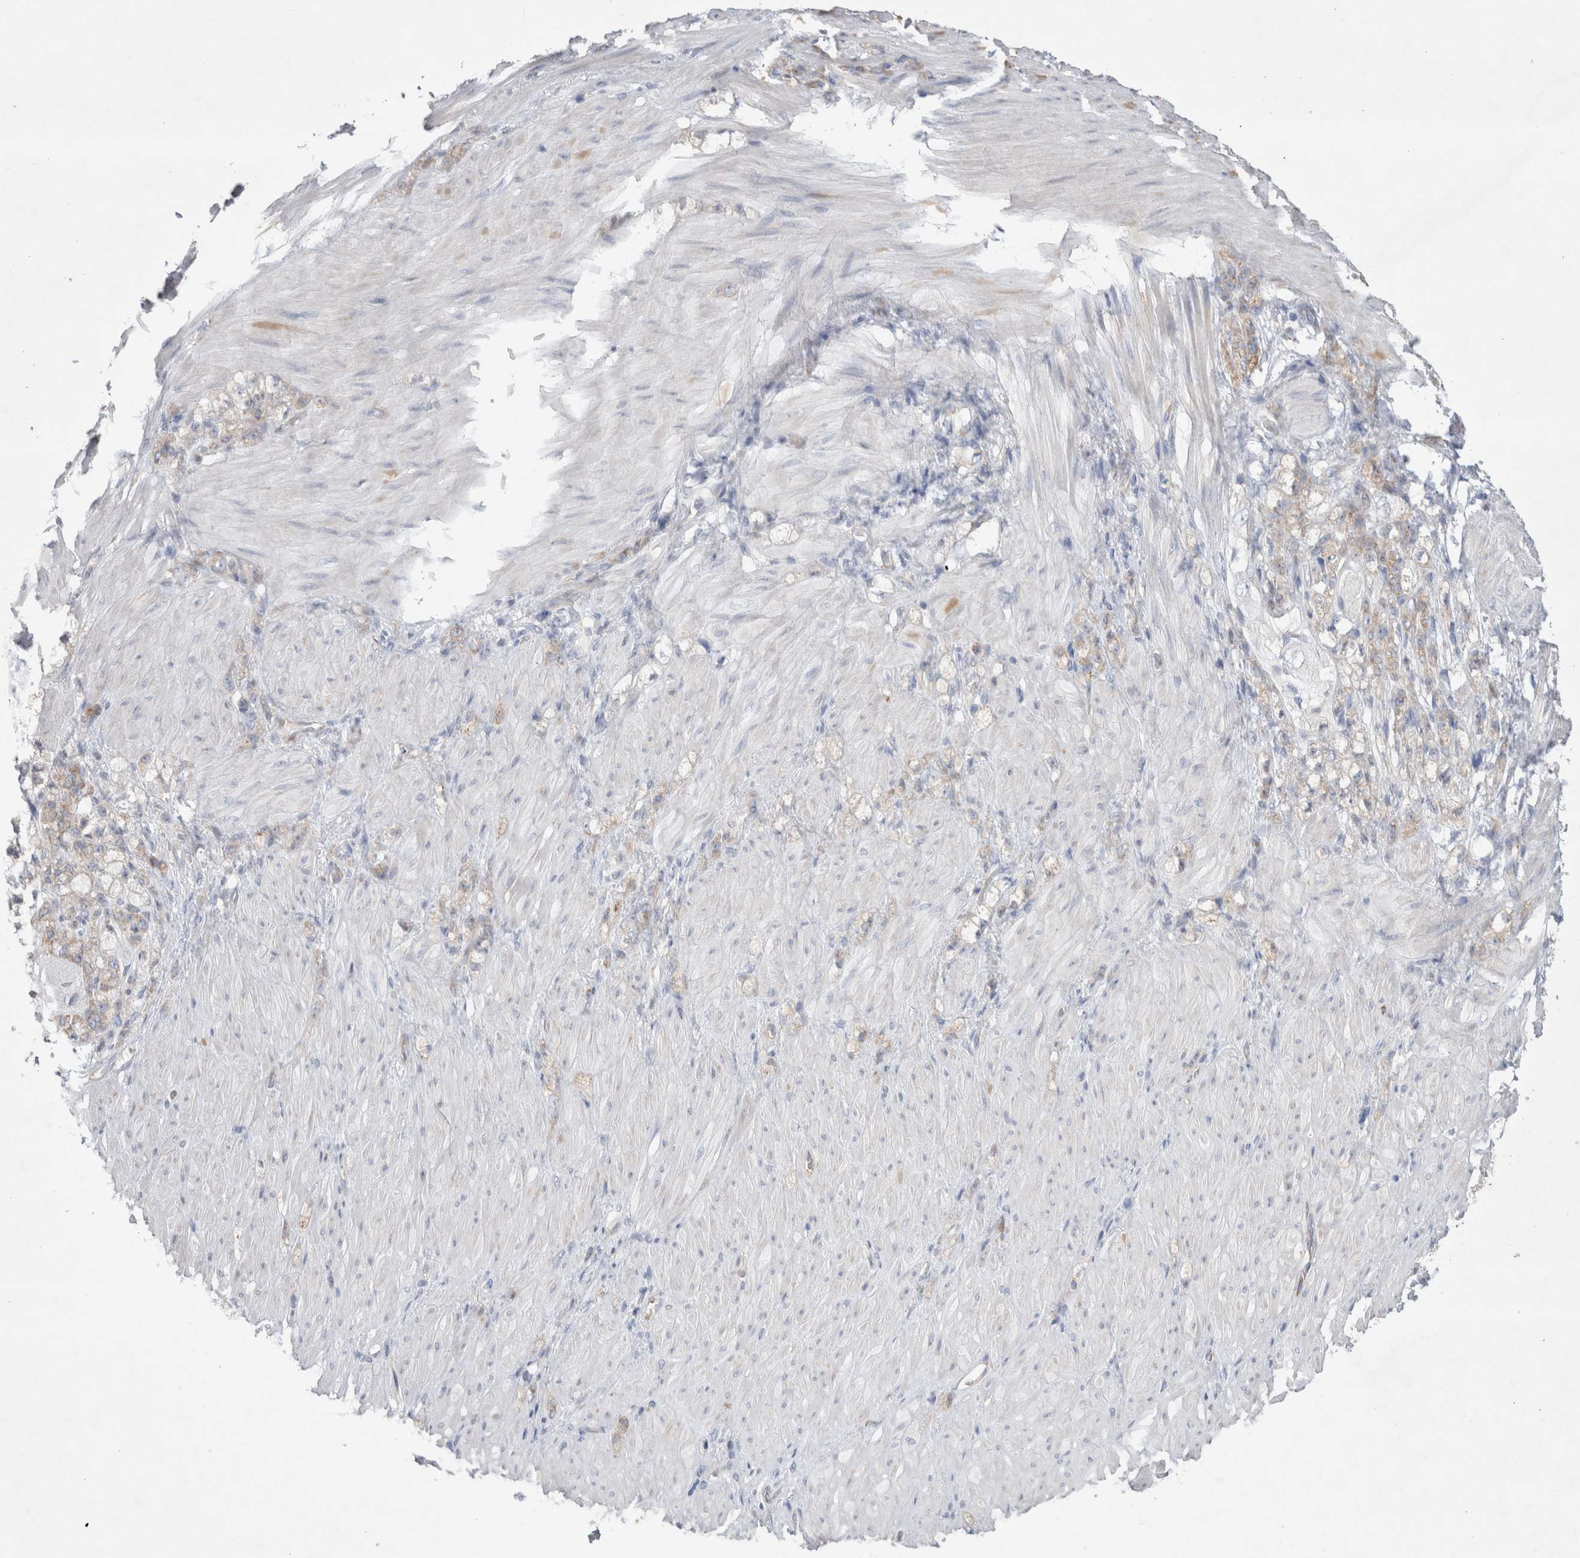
{"staining": {"intensity": "weak", "quantity": "25%-75%", "location": "cytoplasmic/membranous"}, "tissue": "stomach cancer", "cell_type": "Tumor cells", "image_type": "cancer", "snomed": [{"axis": "morphology", "description": "Normal tissue, NOS"}, {"axis": "morphology", "description": "Adenocarcinoma, NOS"}, {"axis": "topography", "description": "Stomach"}], "caption": "A brown stain labels weak cytoplasmic/membranous staining of a protein in stomach adenocarcinoma tumor cells.", "gene": "ZNF23", "patient": {"sex": "male", "age": 82}}